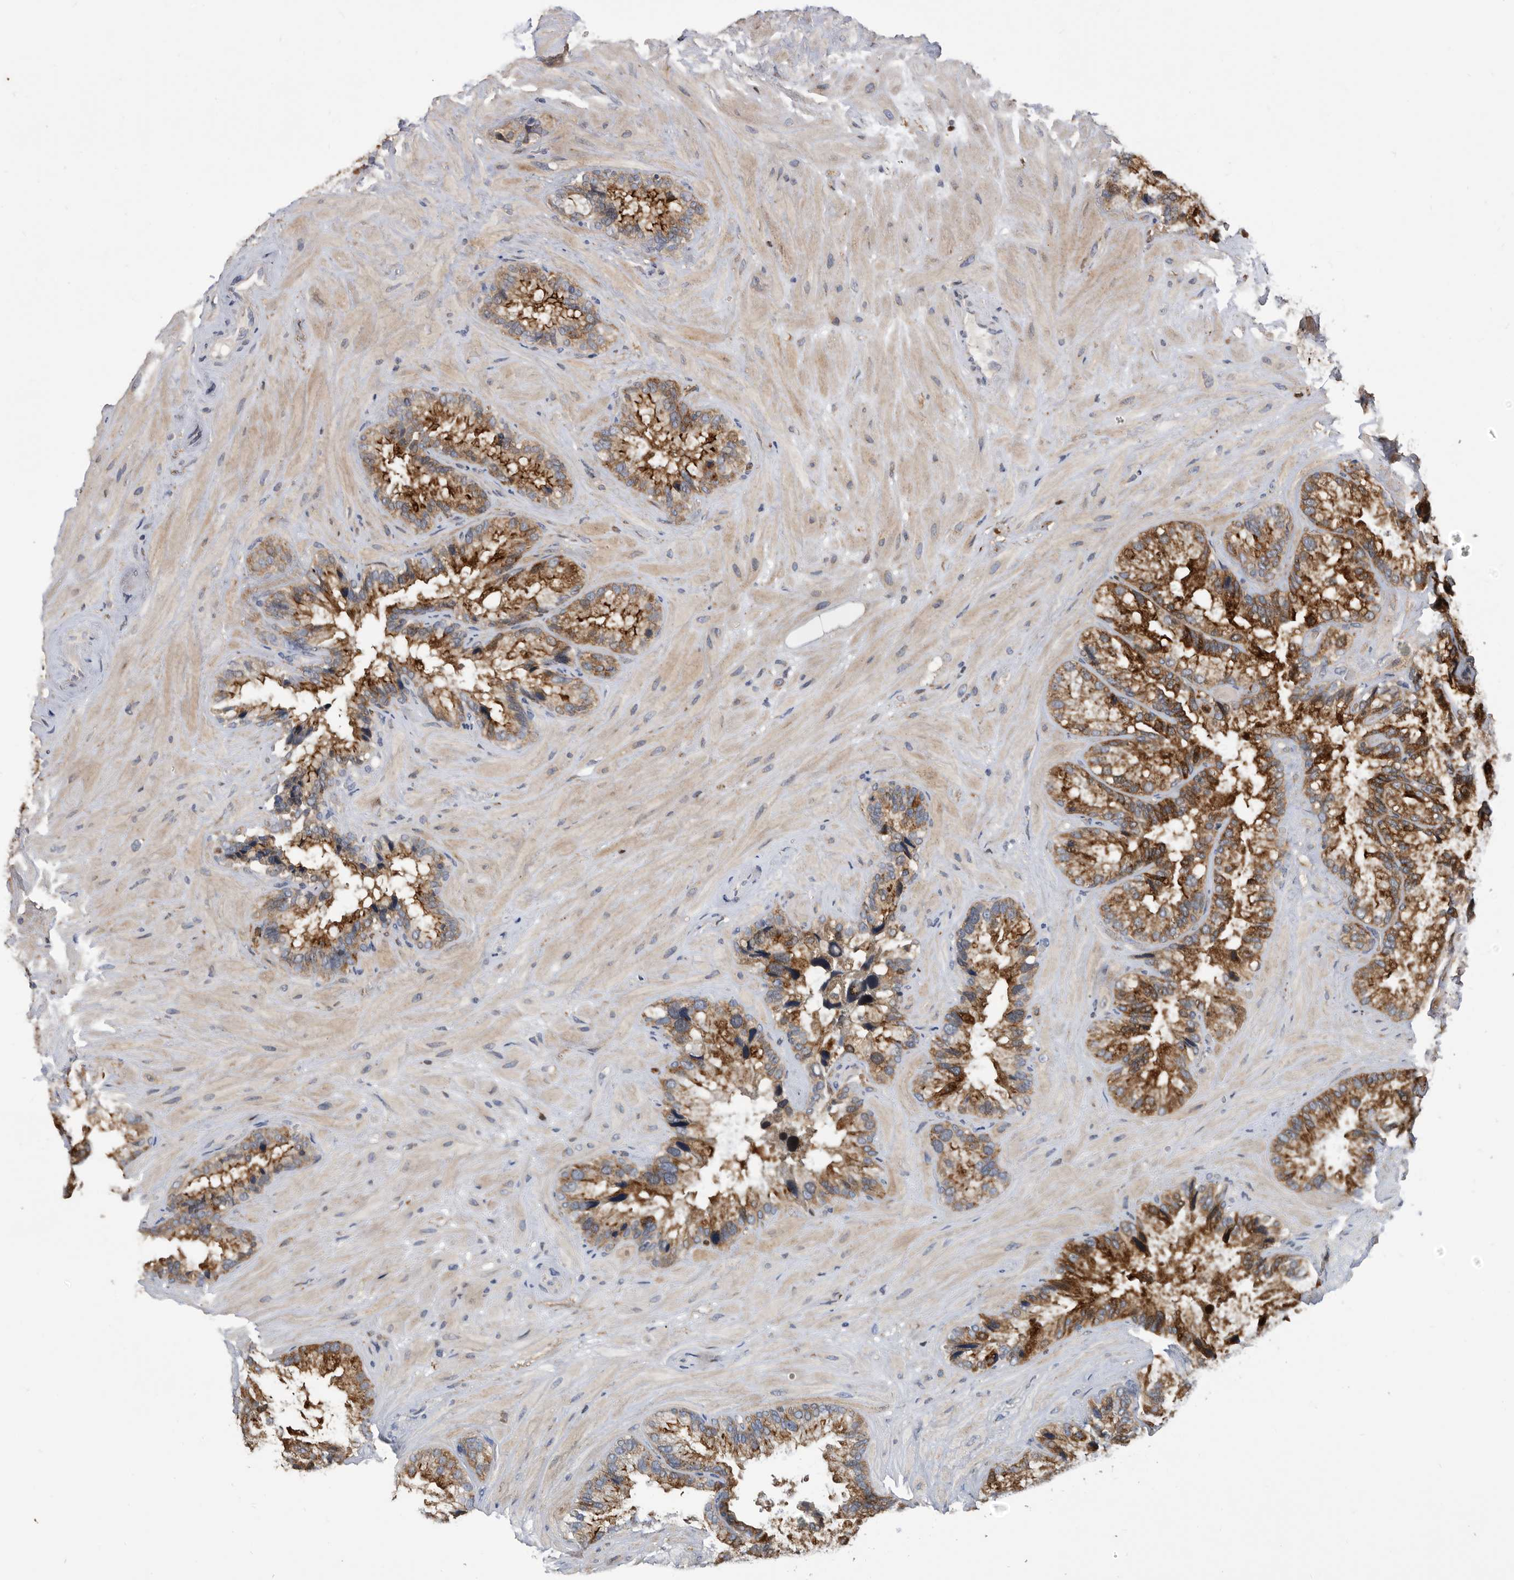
{"staining": {"intensity": "strong", "quantity": ">75%", "location": "cytoplasmic/membranous"}, "tissue": "seminal vesicle", "cell_type": "Glandular cells", "image_type": "normal", "snomed": [{"axis": "morphology", "description": "Normal tissue, NOS"}, {"axis": "topography", "description": "Prostate"}, {"axis": "topography", "description": "Seminal veicle"}], "caption": "Brown immunohistochemical staining in unremarkable human seminal vesicle displays strong cytoplasmic/membranous staining in about >75% of glandular cells. (Stains: DAB (3,3'-diaminobenzidine) in brown, nuclei in blue, Microscopy: brightfield microscopy at high magnification).", "gene": "CRISPLD2", "patient": {"sex": "male", "age": 68}}